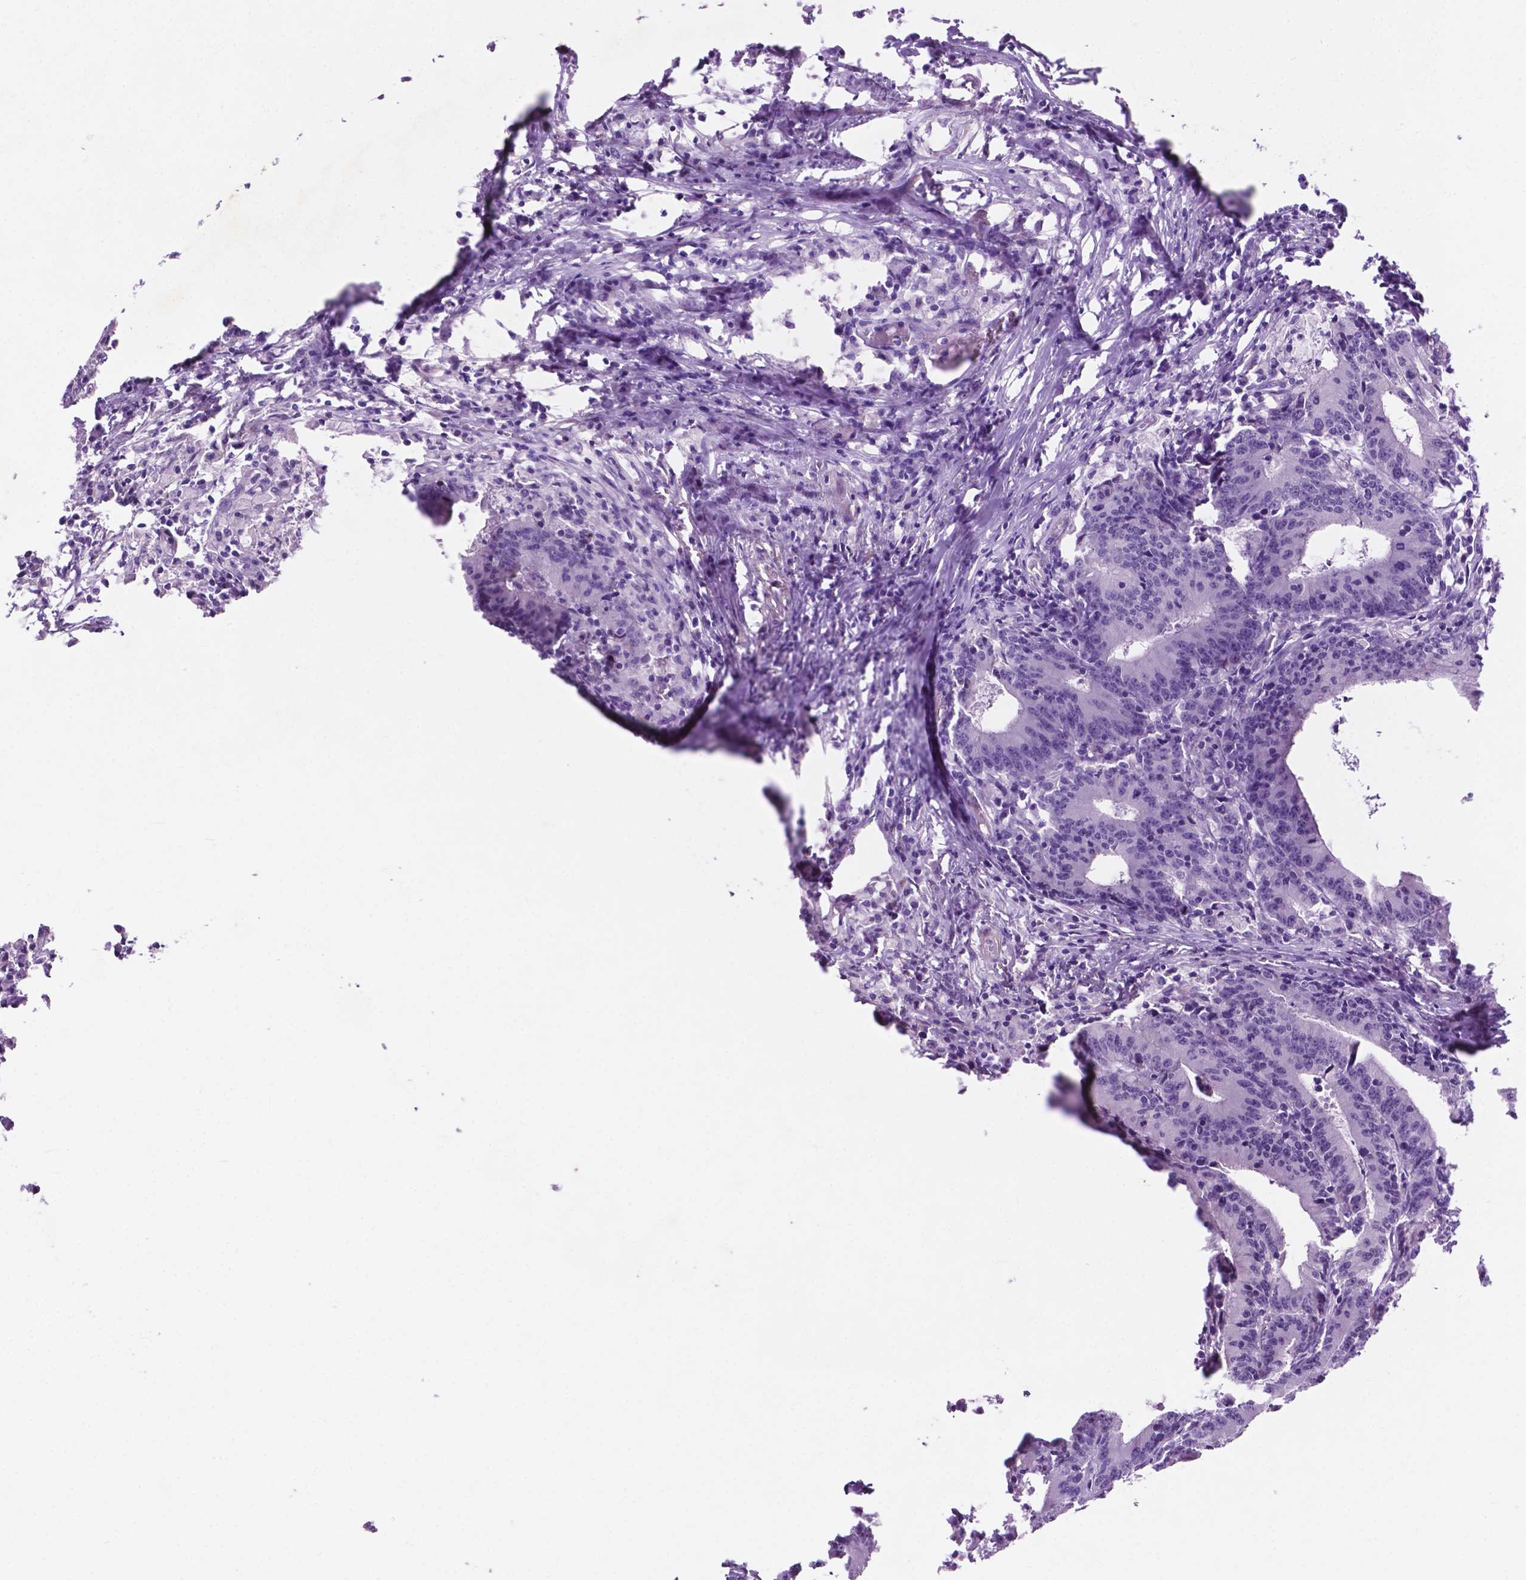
{"staining": {"intensity": "negative", "quantity": "none", "location": "none"}, "tissue": "colorectal cancer", "cell_type": "Tumor cells", "image_type": "cancer", "snomed": [{"axis": "morphology", "description": "Adenocarcinoma, NOS"}, {"axis": "topography", "description": "Colon"}], "caption": "Tumor cells show no significant protein positivity in colorectal cancer.", "gene": "ASPG", "patient": {"sex": "female", "age": 78}}